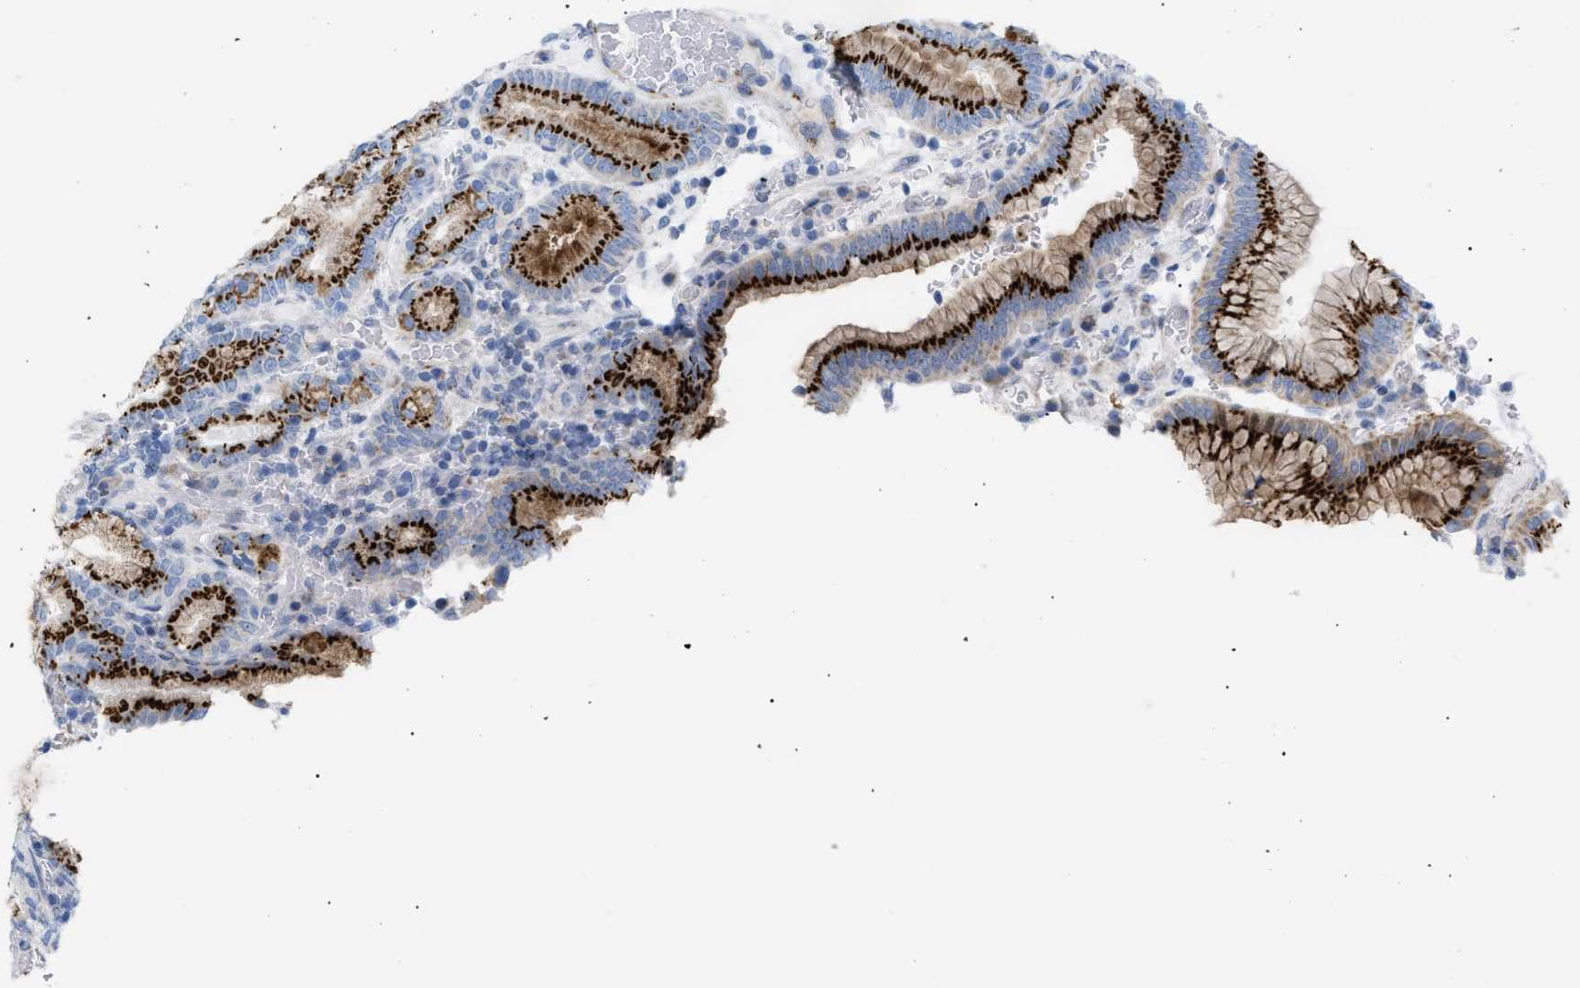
{"staining": {"intensity": "strong", "quantity": "25%-75%", "location": "cytoplasmic/membranous"}, "tissue": "stomach", "cell_type": "Glandular cells", "image_type": "normal", "snomed": [{"axis": "morphology", "description": "Normal tissue, NOS"}, {"axis": "morphology", "description": "Carcinoid, malignant, NOS"}, {"axis": "topography", "description": "Stomach, upper"}], "caption": "Immunohistochemical staining of unremarkable human stomach demonstrates high levels of strong cytoplasmic/membranous positivity in about 25%-75% of glandular cells.", "gene": "TMEM17", "patient": {"sex": "male", "age": 39}}